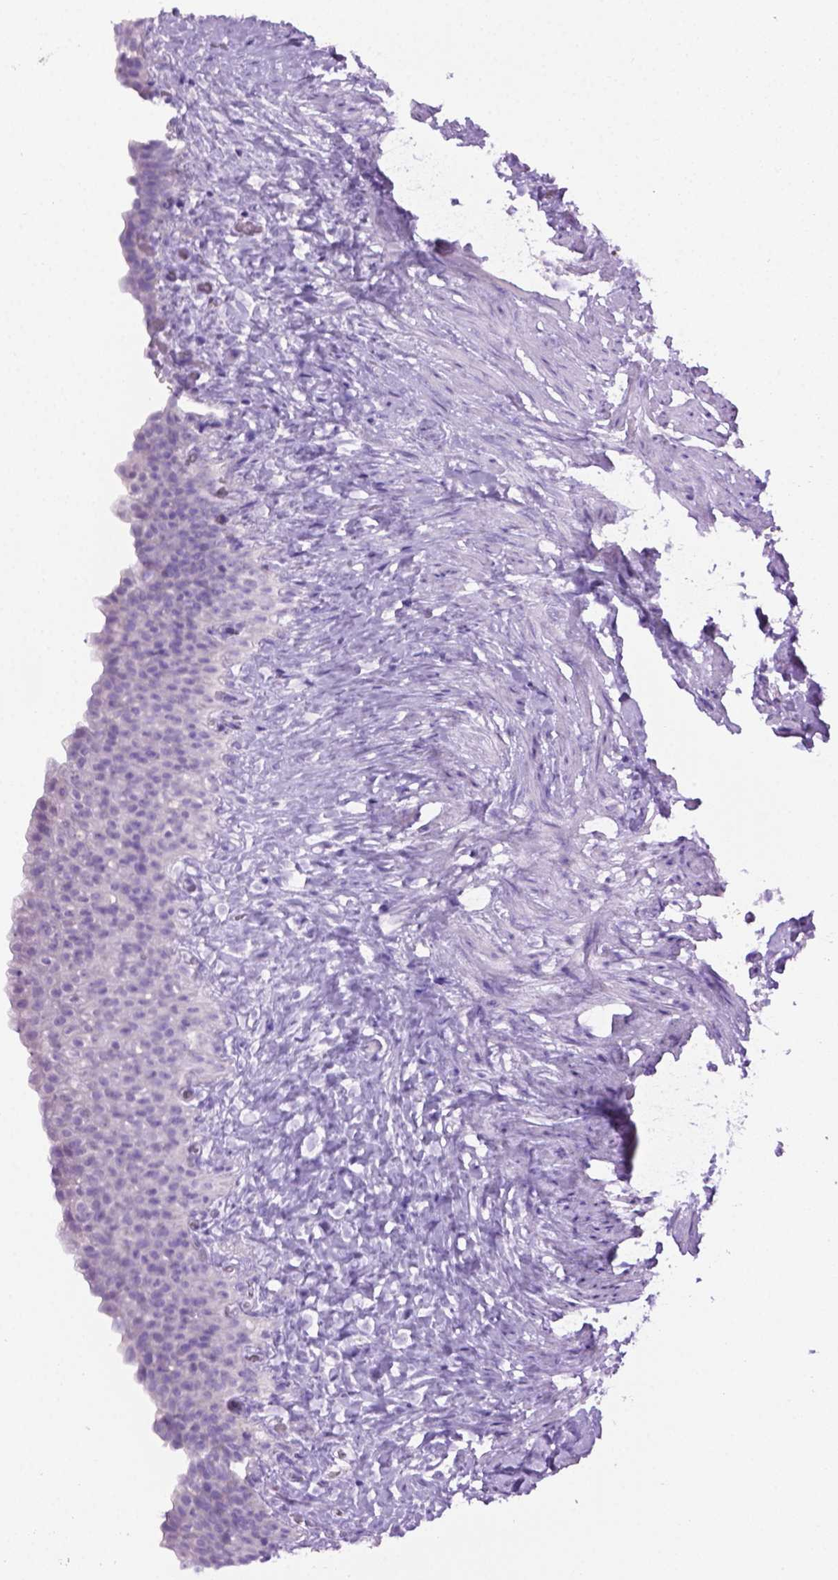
{"staining": {"intensity": "negative", "quantity": "none", "location": "none"}, "tissue": "urinary bladder", "cell_type": "Urothelial cells", "image_type": "normal", "snomed": [{"axis": "morphology", "description": "Normal tissue, NOS"}, {"axis": "topography", "description": "Urinary bladder"}, {"axis": "topography", "description": "Prostate"}], "caption": "Human urinary bladder stained for a protein using IHC demonstrates no staining in urothelial cells.", "gene": "LELP1", "patient": {"sex": "male", "age": 76}}